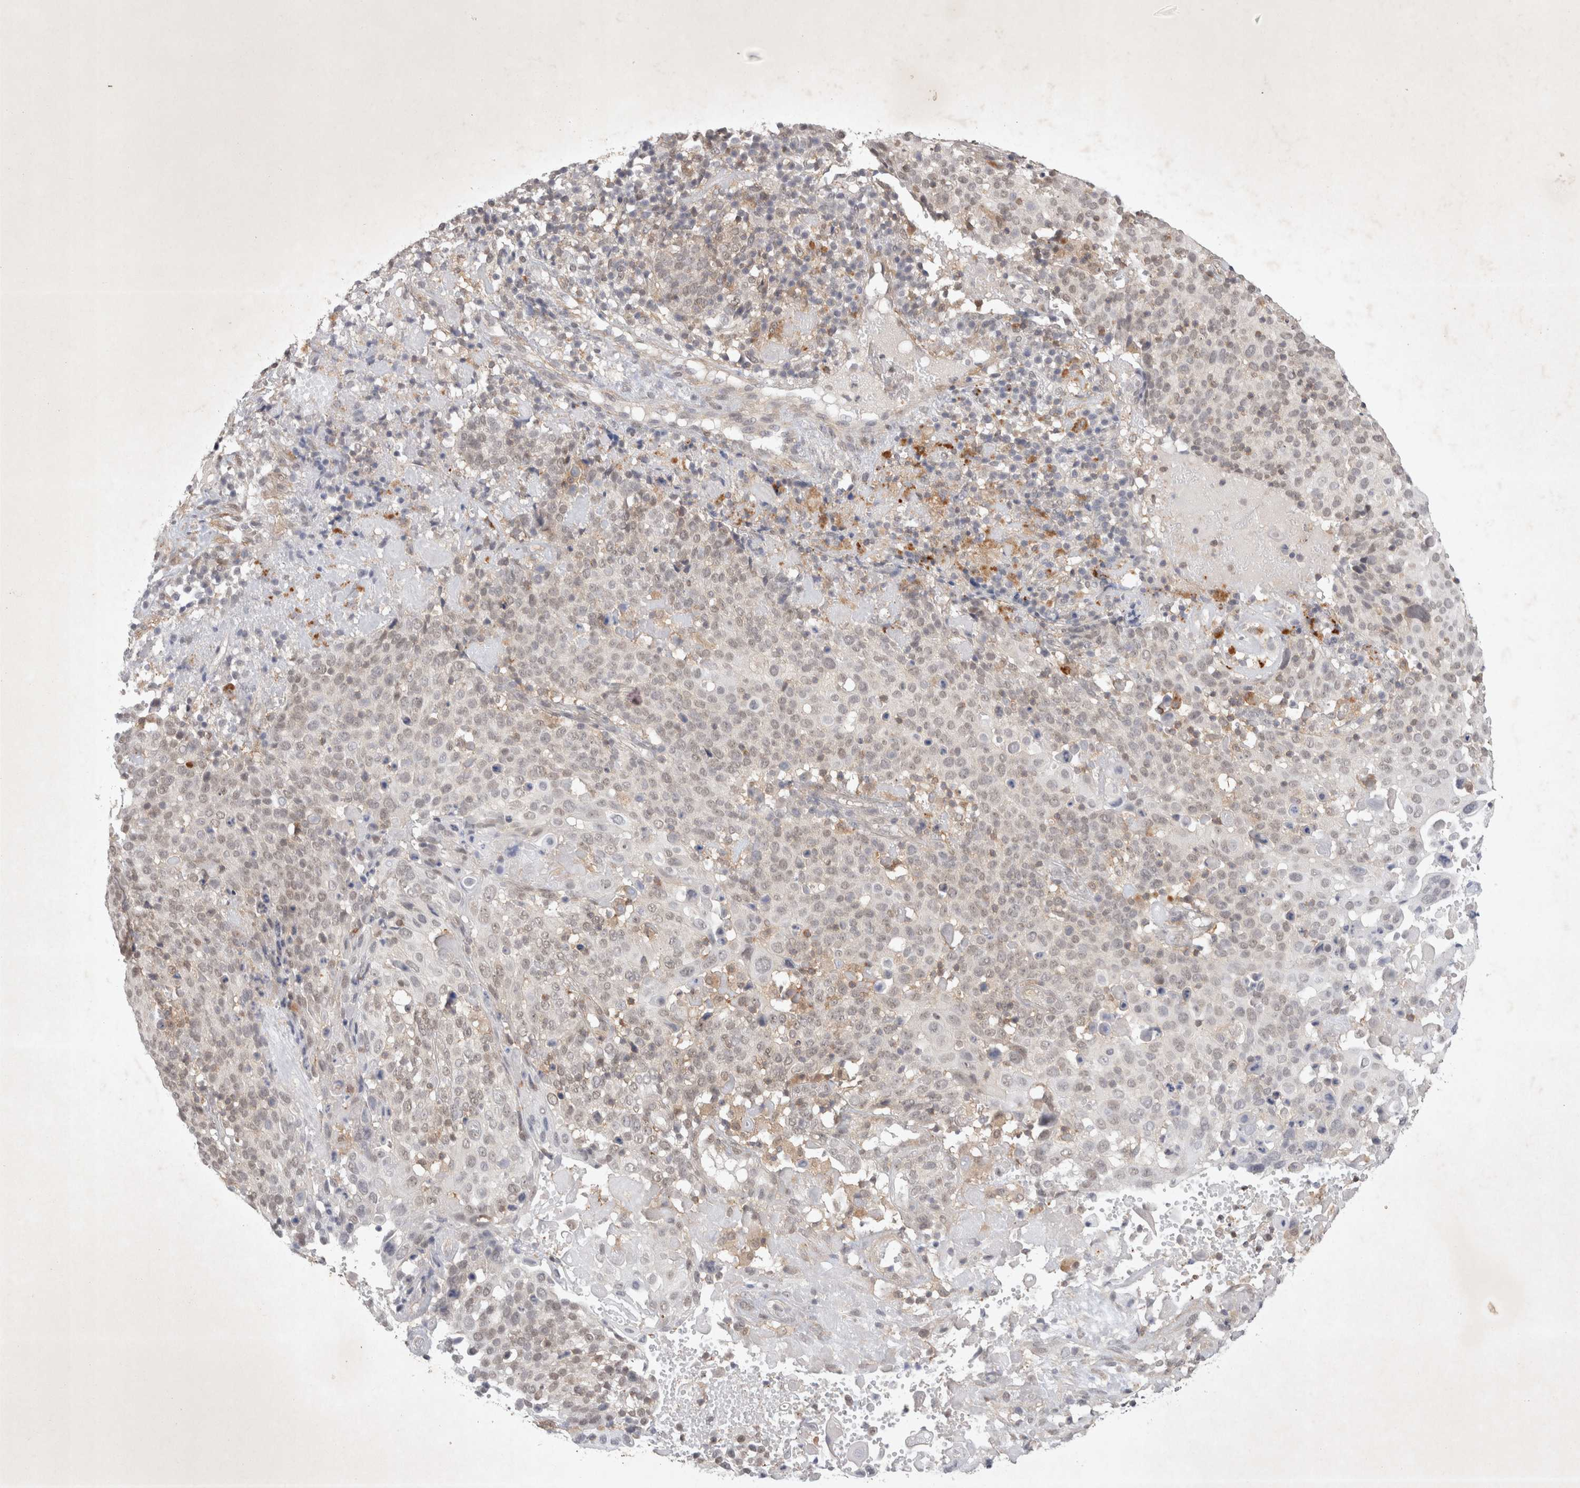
{"staining": {"intensity": "weak", "quantity": "<25%", "location": "nuclear"}, "tissue": "cervical cancer", "cell_type": "Tumor cells", "image_type": "cancer", "snomed": [{"axis": "morphology", "description": "Squamous cell carcinoma, NOS"}, {"axis": "topography", "description": "Cervix"}], "caption": "Immunohistochemistry (IHC) photomicrograph of neoplastic tissue: human cervical cancer stained with DAB (3,3'-diaminobenzidine) reveals no significant protein expression in tumor cells.", "gene": "FBXO42", "patient": {"sex": "female", "age": 74}}